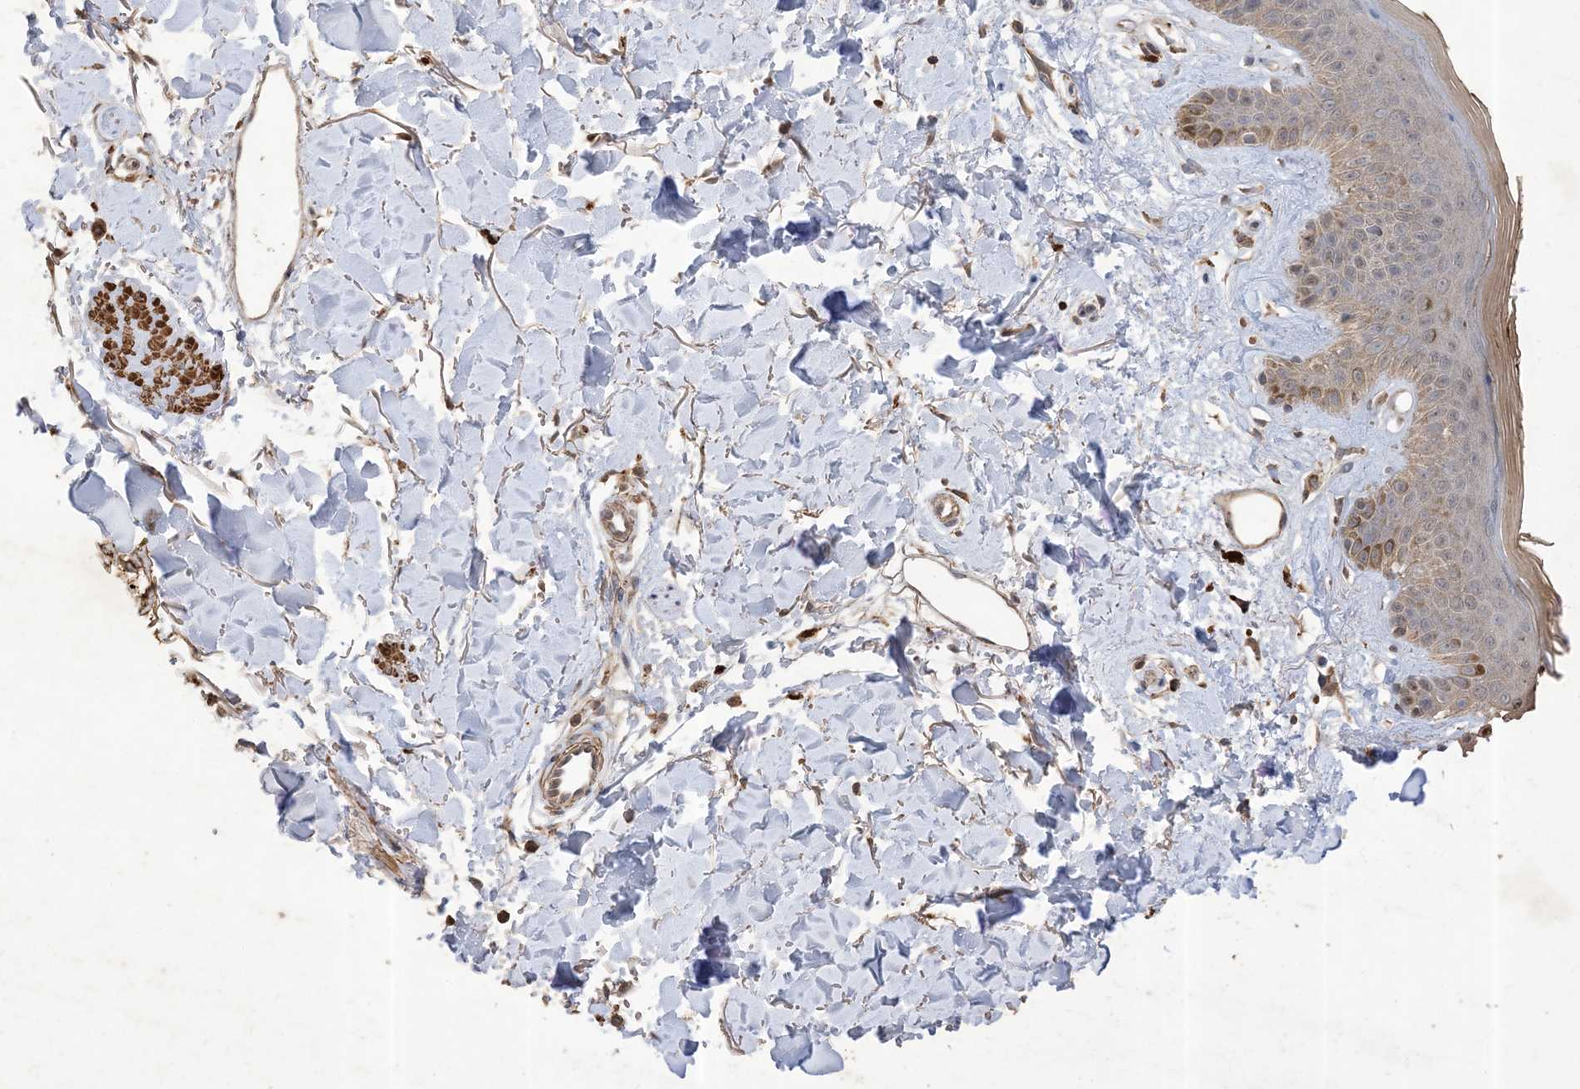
{"staining": {"intensity": "moderate", "quantity": ">75%", "location": "cytoplasmic/membranous"}, "tissue": "skin", "cell_type": "Fibroblasts", "image_type": "normal", "snomed": [{"axis": "morphology", "description": "Normal tissue, NOS"}, {"axis": "topography", "description": "Skin"}], "caption": "Skin stained with immunohistochemistry displays moderate cytoplasmic/membranous staining in about >75% of fibroblasts.", "gene": "HPS4", "patient": {"sex": "female", "age": 64}}